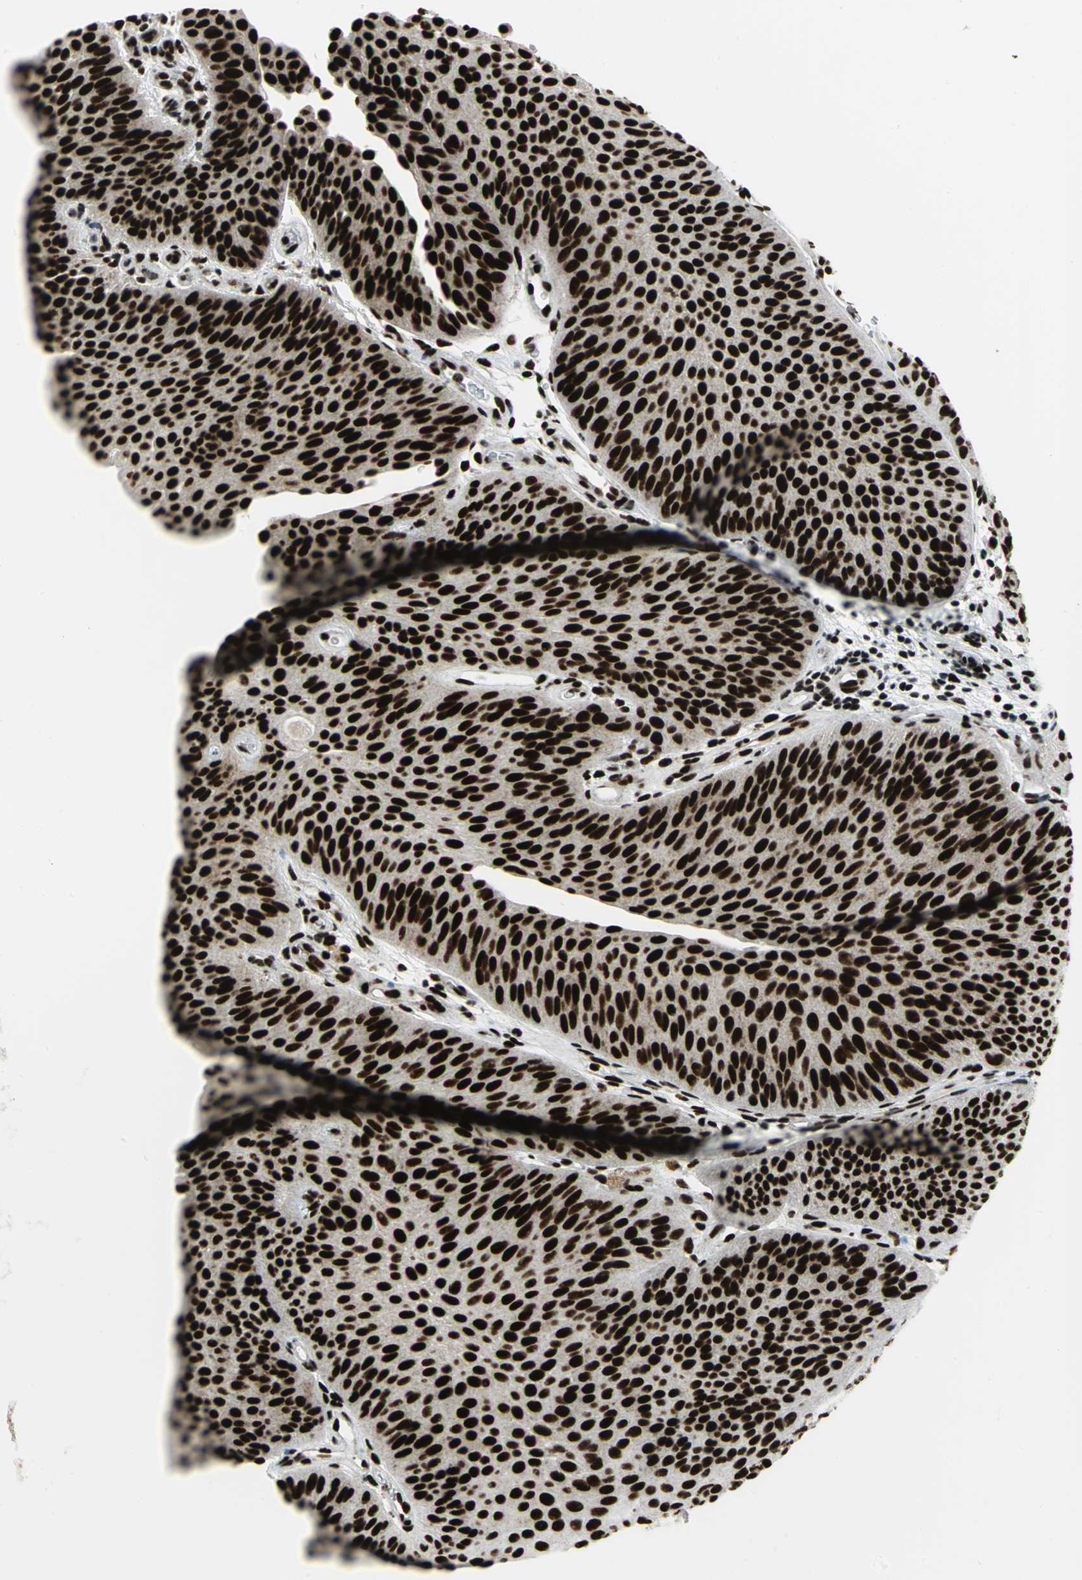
{"staining": {"intensity": "strong", "quantity": ">75%", "location": "nuclear"}, "tissue": "urothelial cancer", "cell_type": "Tumor cells", "image_type": "cancer", "snomed": [{"axis": "morphology", "description": "Urothelial carcinoma, Low grade"}, {"axis": "topography", "description": "Urinary bladder"}], "caption": "Tumor cells show high levels of strong nuclear positivity in approximately >75% of cells in urothelial carcinoma (low-grade).", "gene": "SMARCA4", "patient": {"sex": "female", "age": 60}}